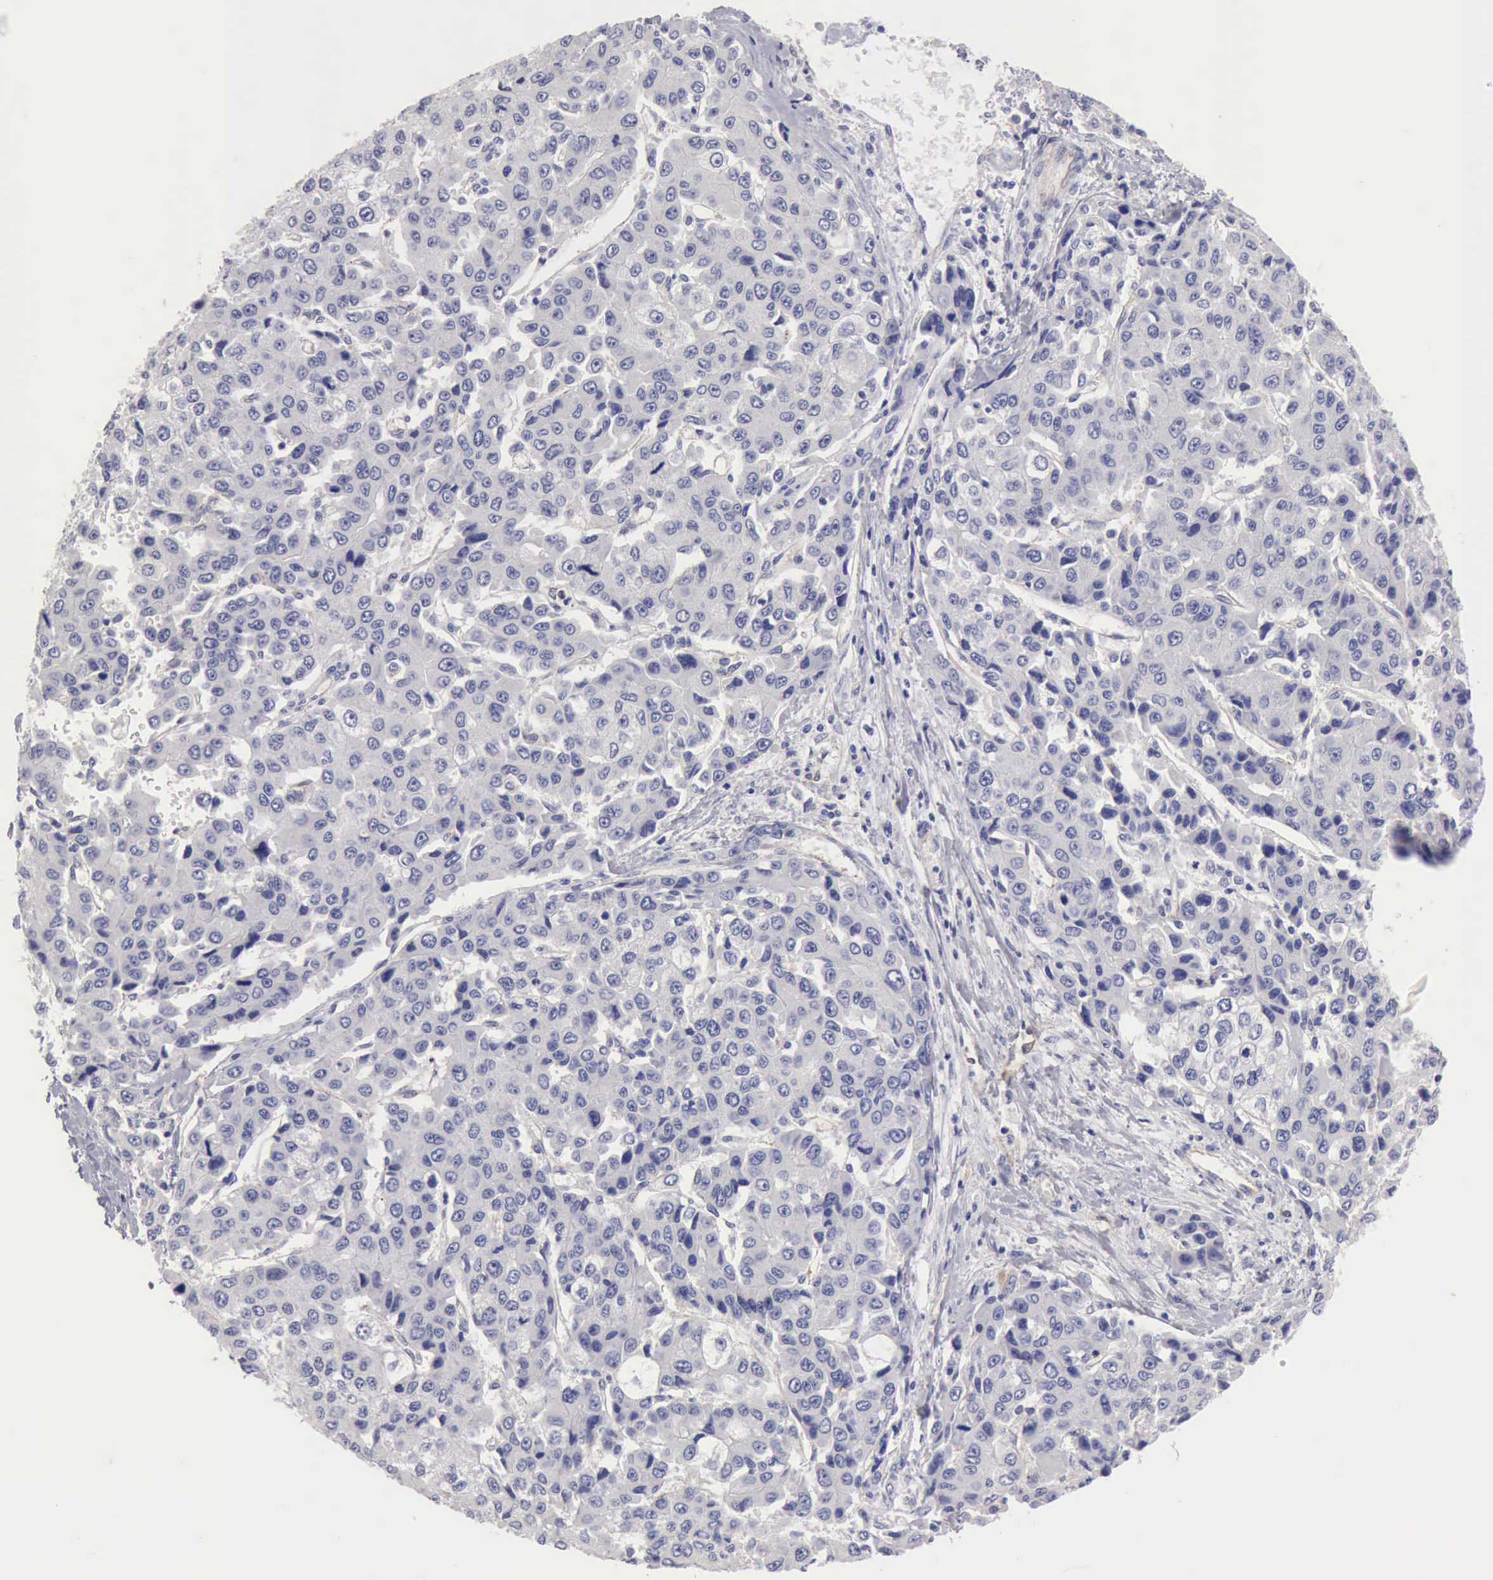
{"staining": {"intensity": "negative", "quantity": "none", "location": "none"}, "tissue": "liver cancer", "cell_type": "Tumor cells", "image_type": "cancer", "snomed": [{"axis": "morphology", "description": "Carcinoma, Hepatocellular, NOS"}, {"axis": "topography", "description": "Liver"}], "caption": "Liver cancer (hepatocellular carcinoma) was stained to show a protein in brown. There is no significant positivity in tumor cells.", "gene": "APP", "patient": {"sex": "female", "age": 66}}